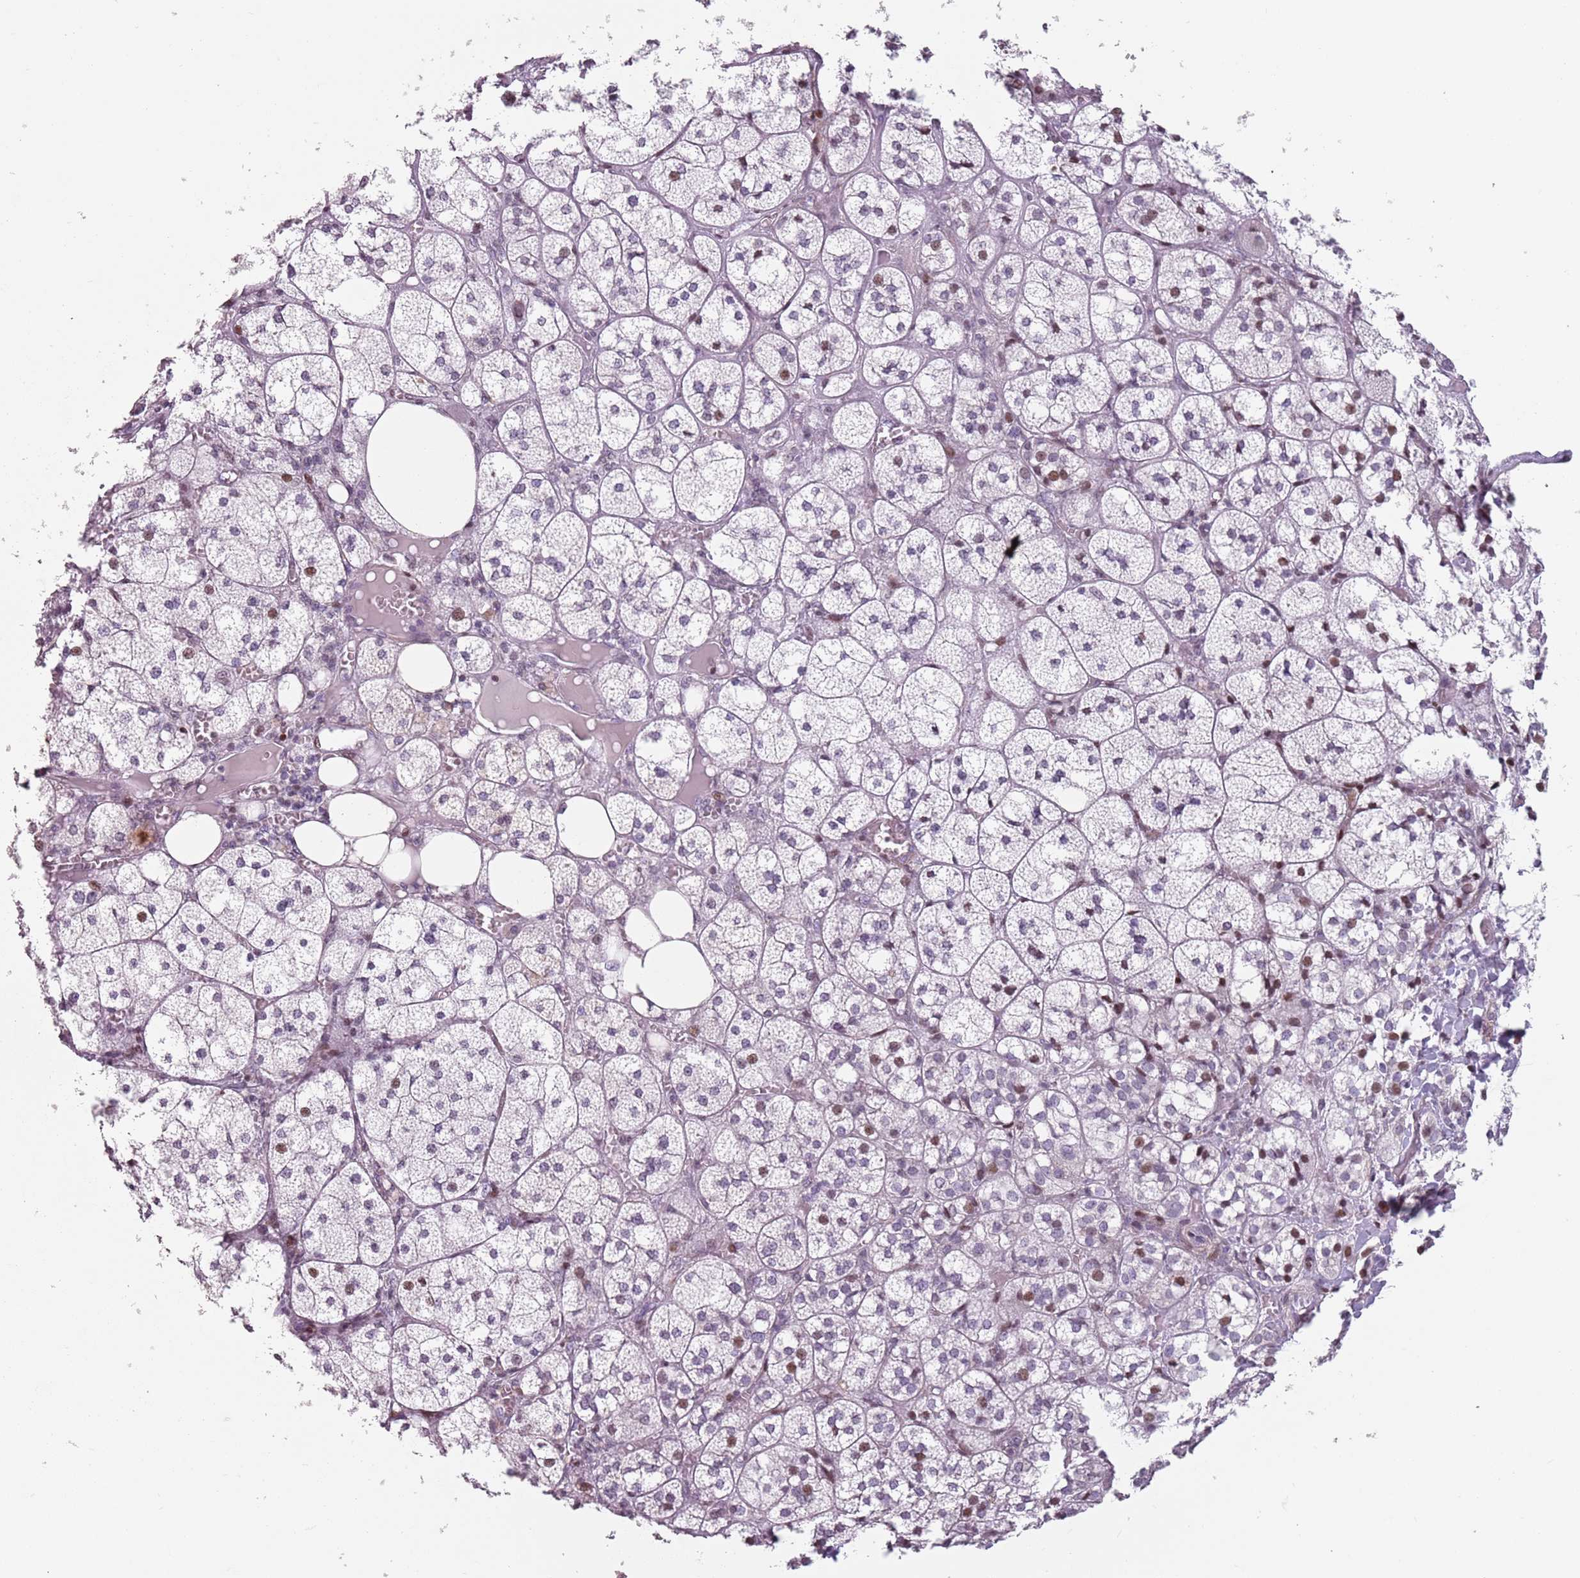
{"staining": {"intensity": "negative", "quantity": "none", "location": "none"}, "tissue": "adrenal gland", "cell_type": "Glandular cells", "image_type": "normal", "snomed": [{"axis": "morphology", "description": "Normal tissue, NOS"}, {"axis": "topography", "description": "Adrenal gland"}], "caption": "A photomicrograph of adrenal gland stained for a protein demonstrates no brown staining in glandular cells.", "gene": "TMC4", "patient": {"sex": "female", "age": 61}}